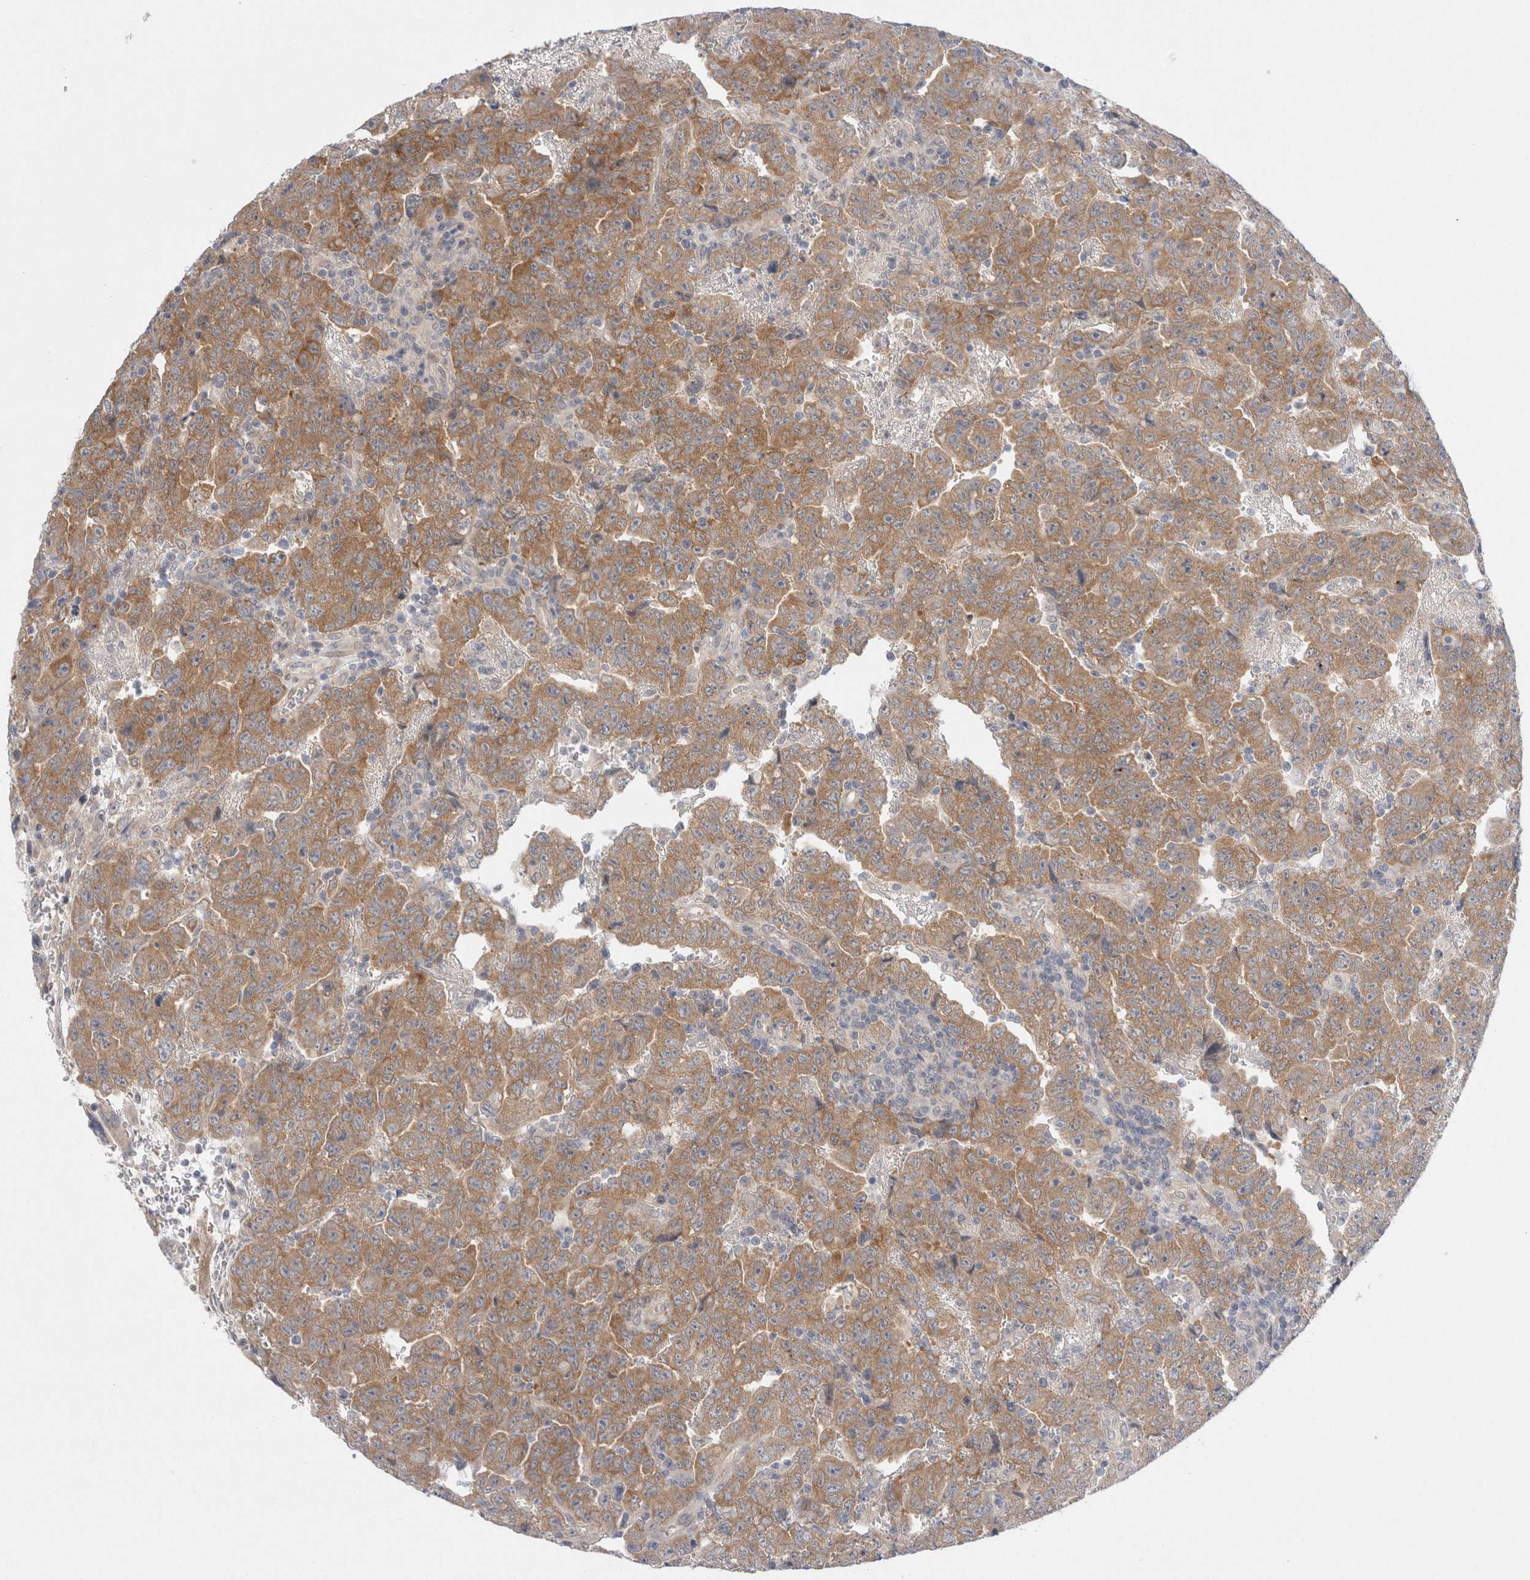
{"staining": {"intensity": "moderate", "quantity": ">75%", "location": "cytoplasmic/membranous"}, "tissue": "testis cancer", "cell_type": "Tumor cells", "image_type": "cancer", "snomed": [{"axis": "morphology", "description": "Carcinoma, Embryonal, NOS"}, {"axis": "topography", "description": "Testis"}], "caption": "Protein expression analysis of human testis cancer (embryonal carcinoma) reveals moderate cytoplasmic/membranous expression in about >75% of tumor cells.", "gene": "WIPF2", "patient": {"sex": "male", "age": 28}}